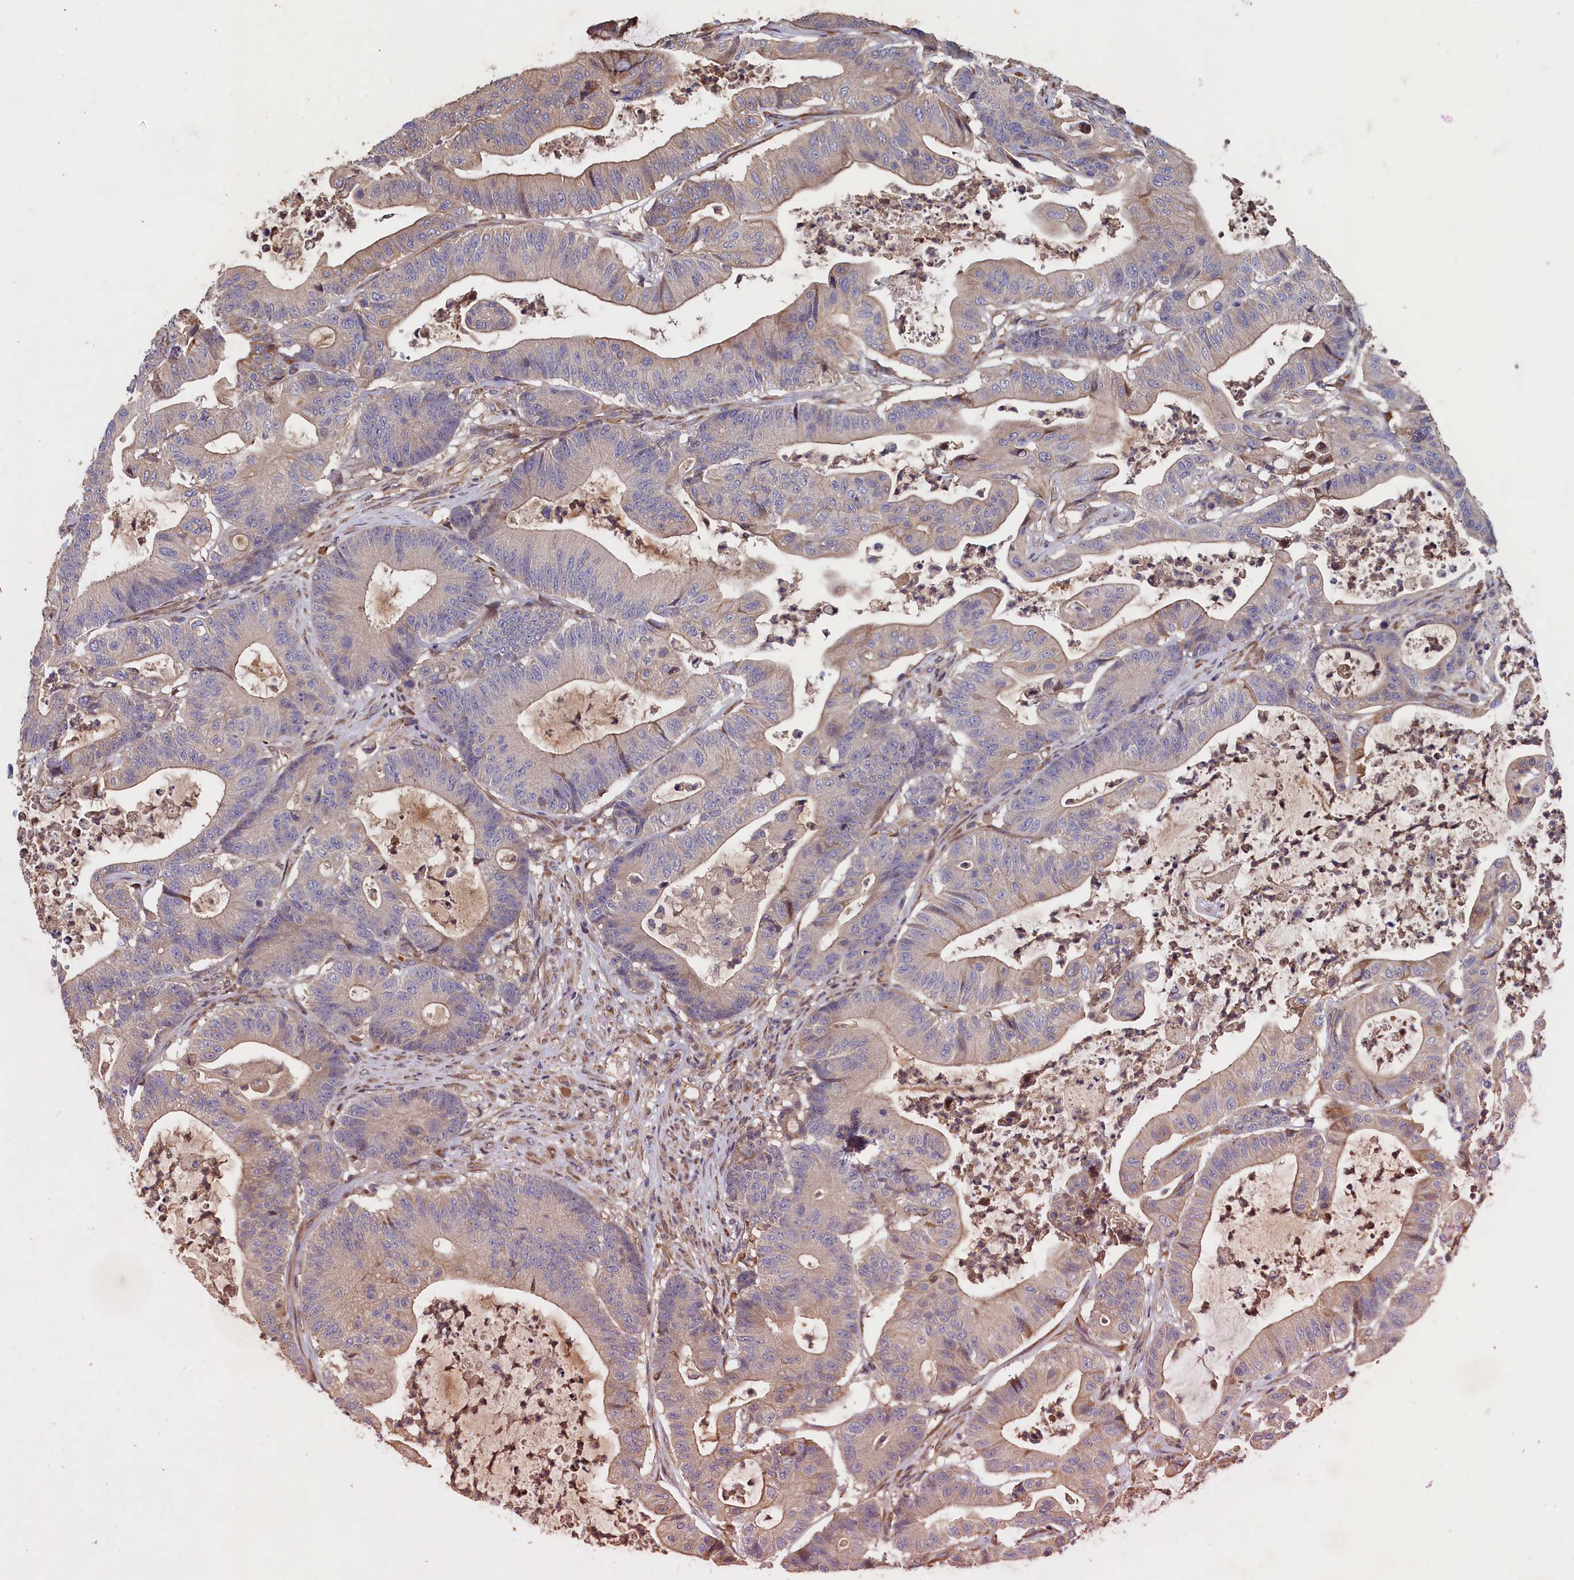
{"staining": {"intensity": "weak", "quantity": "25%-75%", "location": "cytoplasmic/membranous"}, "tissue": "colorectal cancer", "cell_type": "Tumor cells", "image_type": "cancer", "snomed": [{"axis": "morphology", "description": "Adenocarcinoma, NOS"}, {"axis": "topography", "description": "Colon"}], "caption": "High-magnification brightfield microscopy of colorectal cancer stained with DAB (3,3'-diaminobenzidine) (brown) and counterstained with hematoxylin (blue). tumor cells exhibit weak cytoplasmic/membranous expression is appreciated in about25%-75% of cells.", "gene": "GREB1L", "patient": {"sex": "female", "age": 84}}